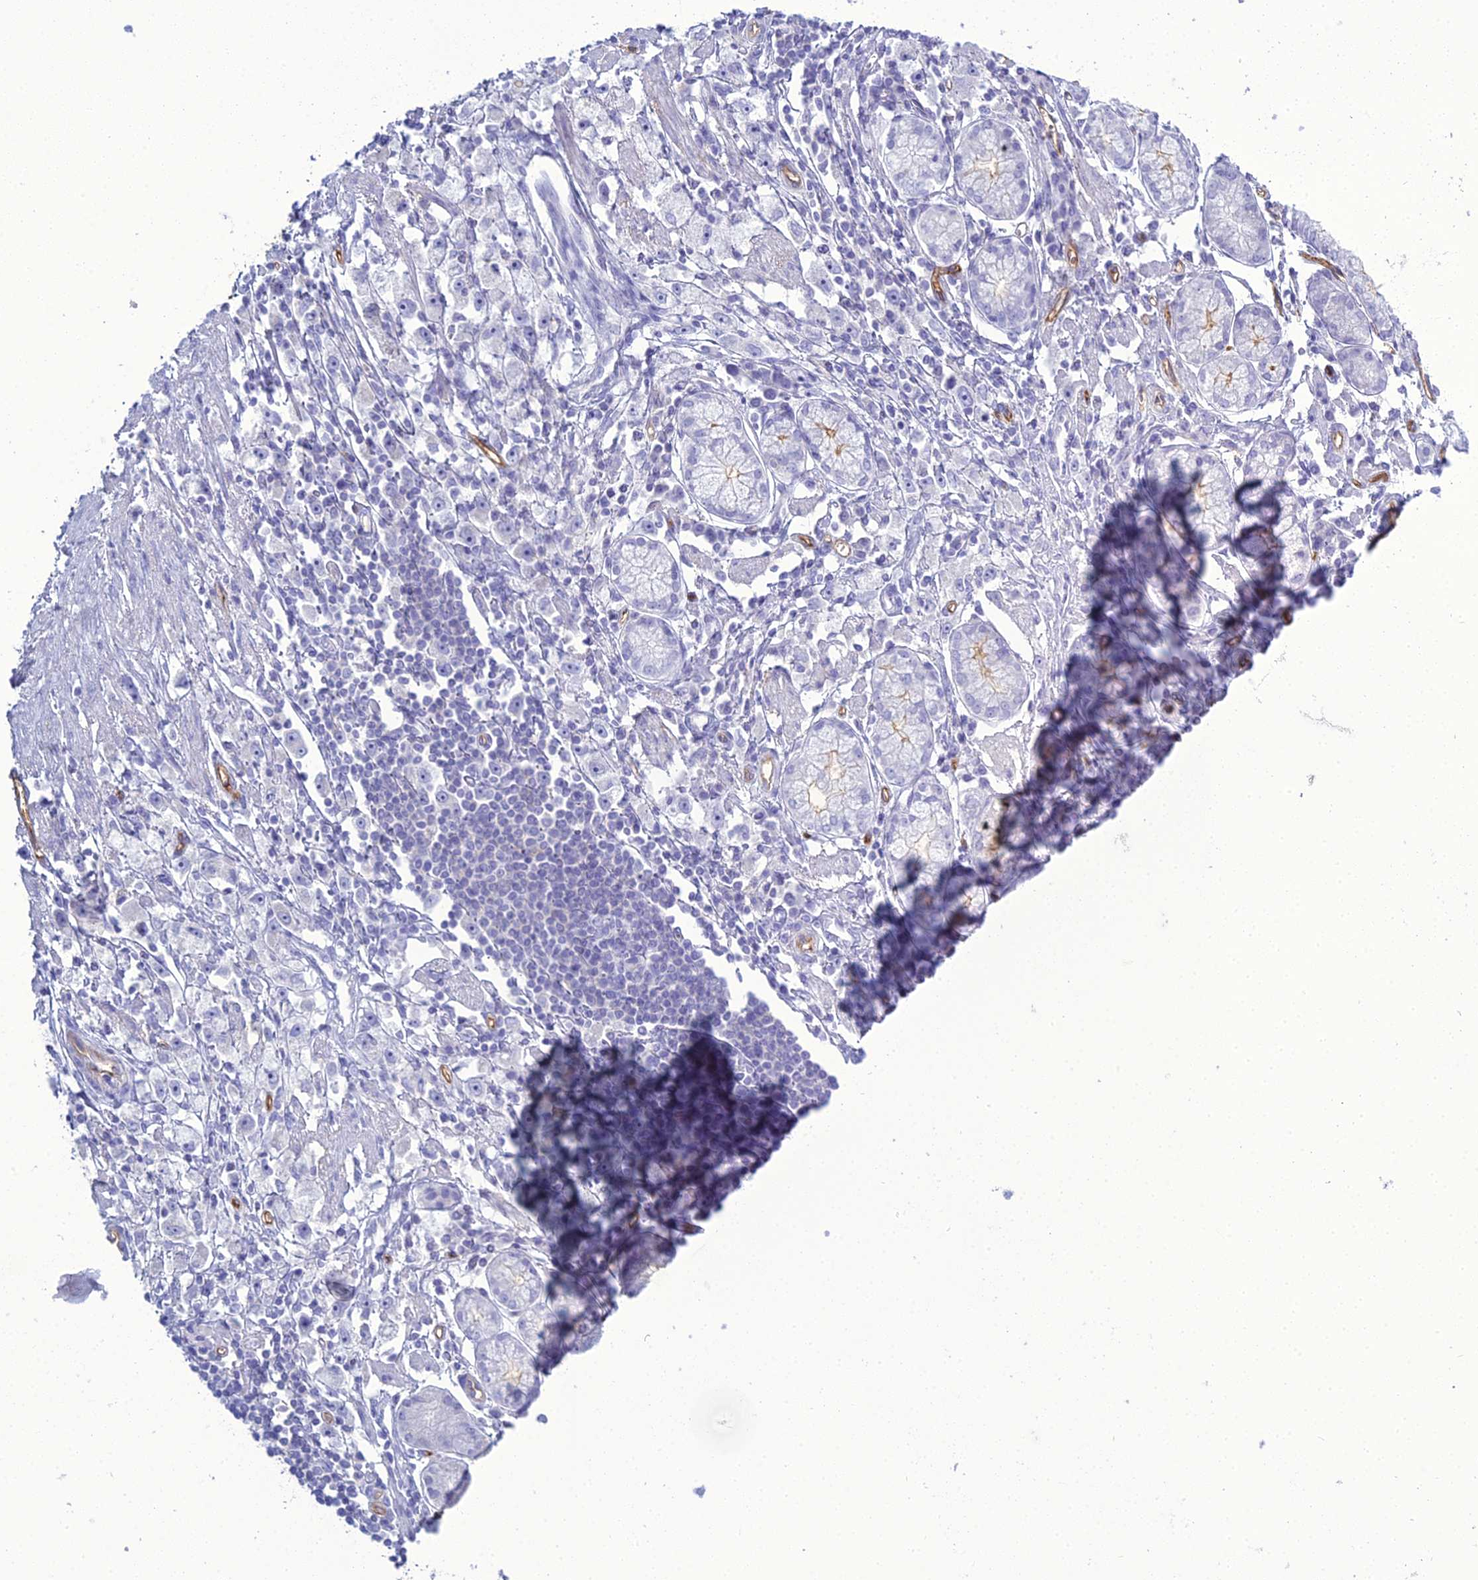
{"staining": {"intensity": "negative", "quantity": "none", "location": "none"}, "tissue": "stomach cancer", "cell_type": "Tumor cells", "image_type": "cancer", "snomed": [{"axis": "morphology", "description": "Adenocarcinoma, NOS"}, {"axis": "topography", "description": "Stomach"}], "caption": "Tumor cells are negative for protein expression in human adenocarcinoma (stomach).", "gene": "ACE", "patient": {"sex": "female", "age": 59}}